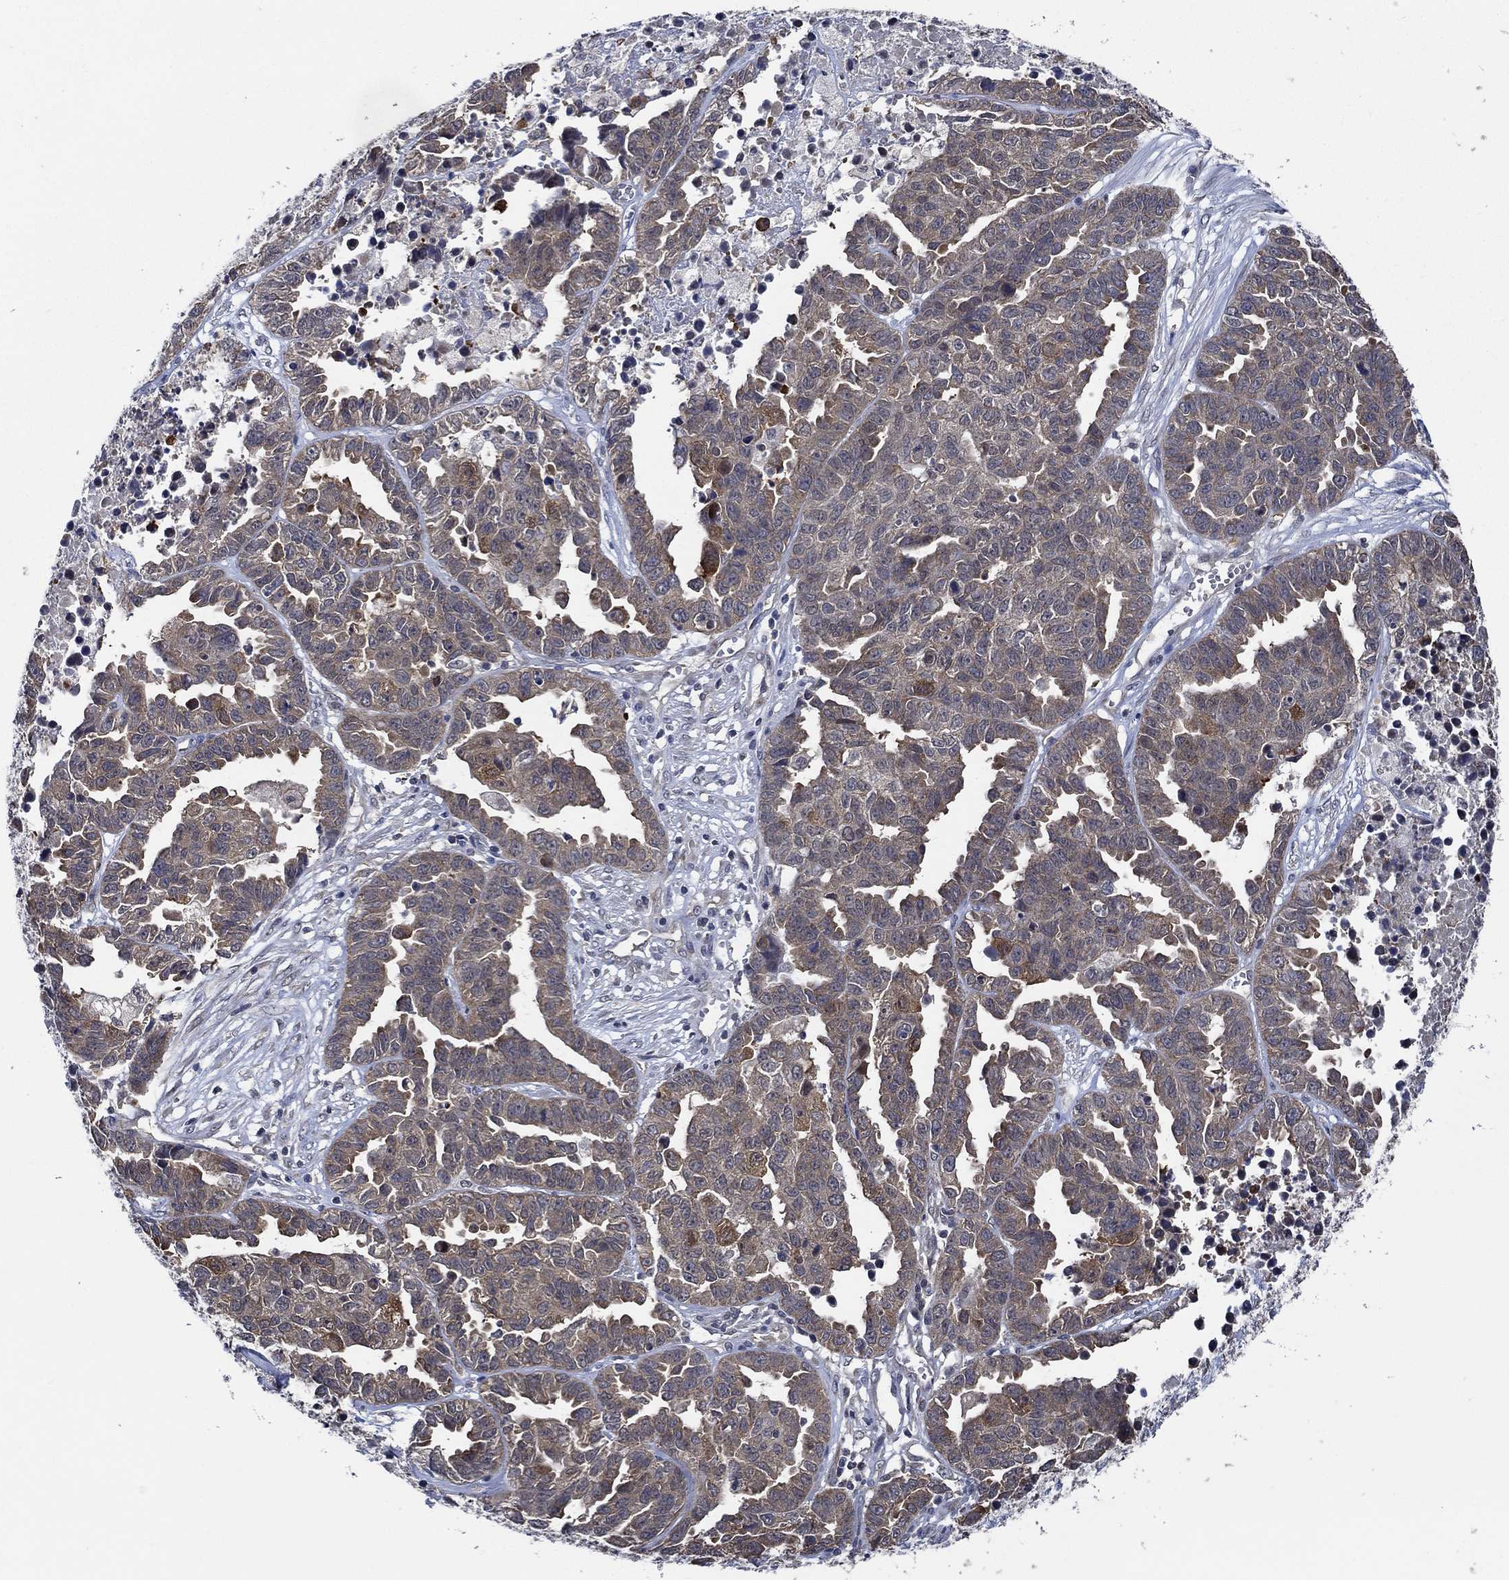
{"staining": {"intensity": "moderate", "quantity": "<25%", "location": "cytoplasmic/membranous"}, "tissue": "ovarian cancer", "cell_type": "Tumor cells", "image_type": "cancer", "snomed": [{"axis": "morphology", "description": "Cystadenocarcinoma, serous, NOS"}, {"axis": "topography", "description": "Ovary"}], "caption": "Moderate cytoplasmic/membranous protein staining is appreciated in about <25% of tumor cells in ovarian serous cystadenocarcinoma. (IHC, brightfield microscopy, high magnification).", "gene": "DACT1", "patient": {"sex": "female", "age": 87}}